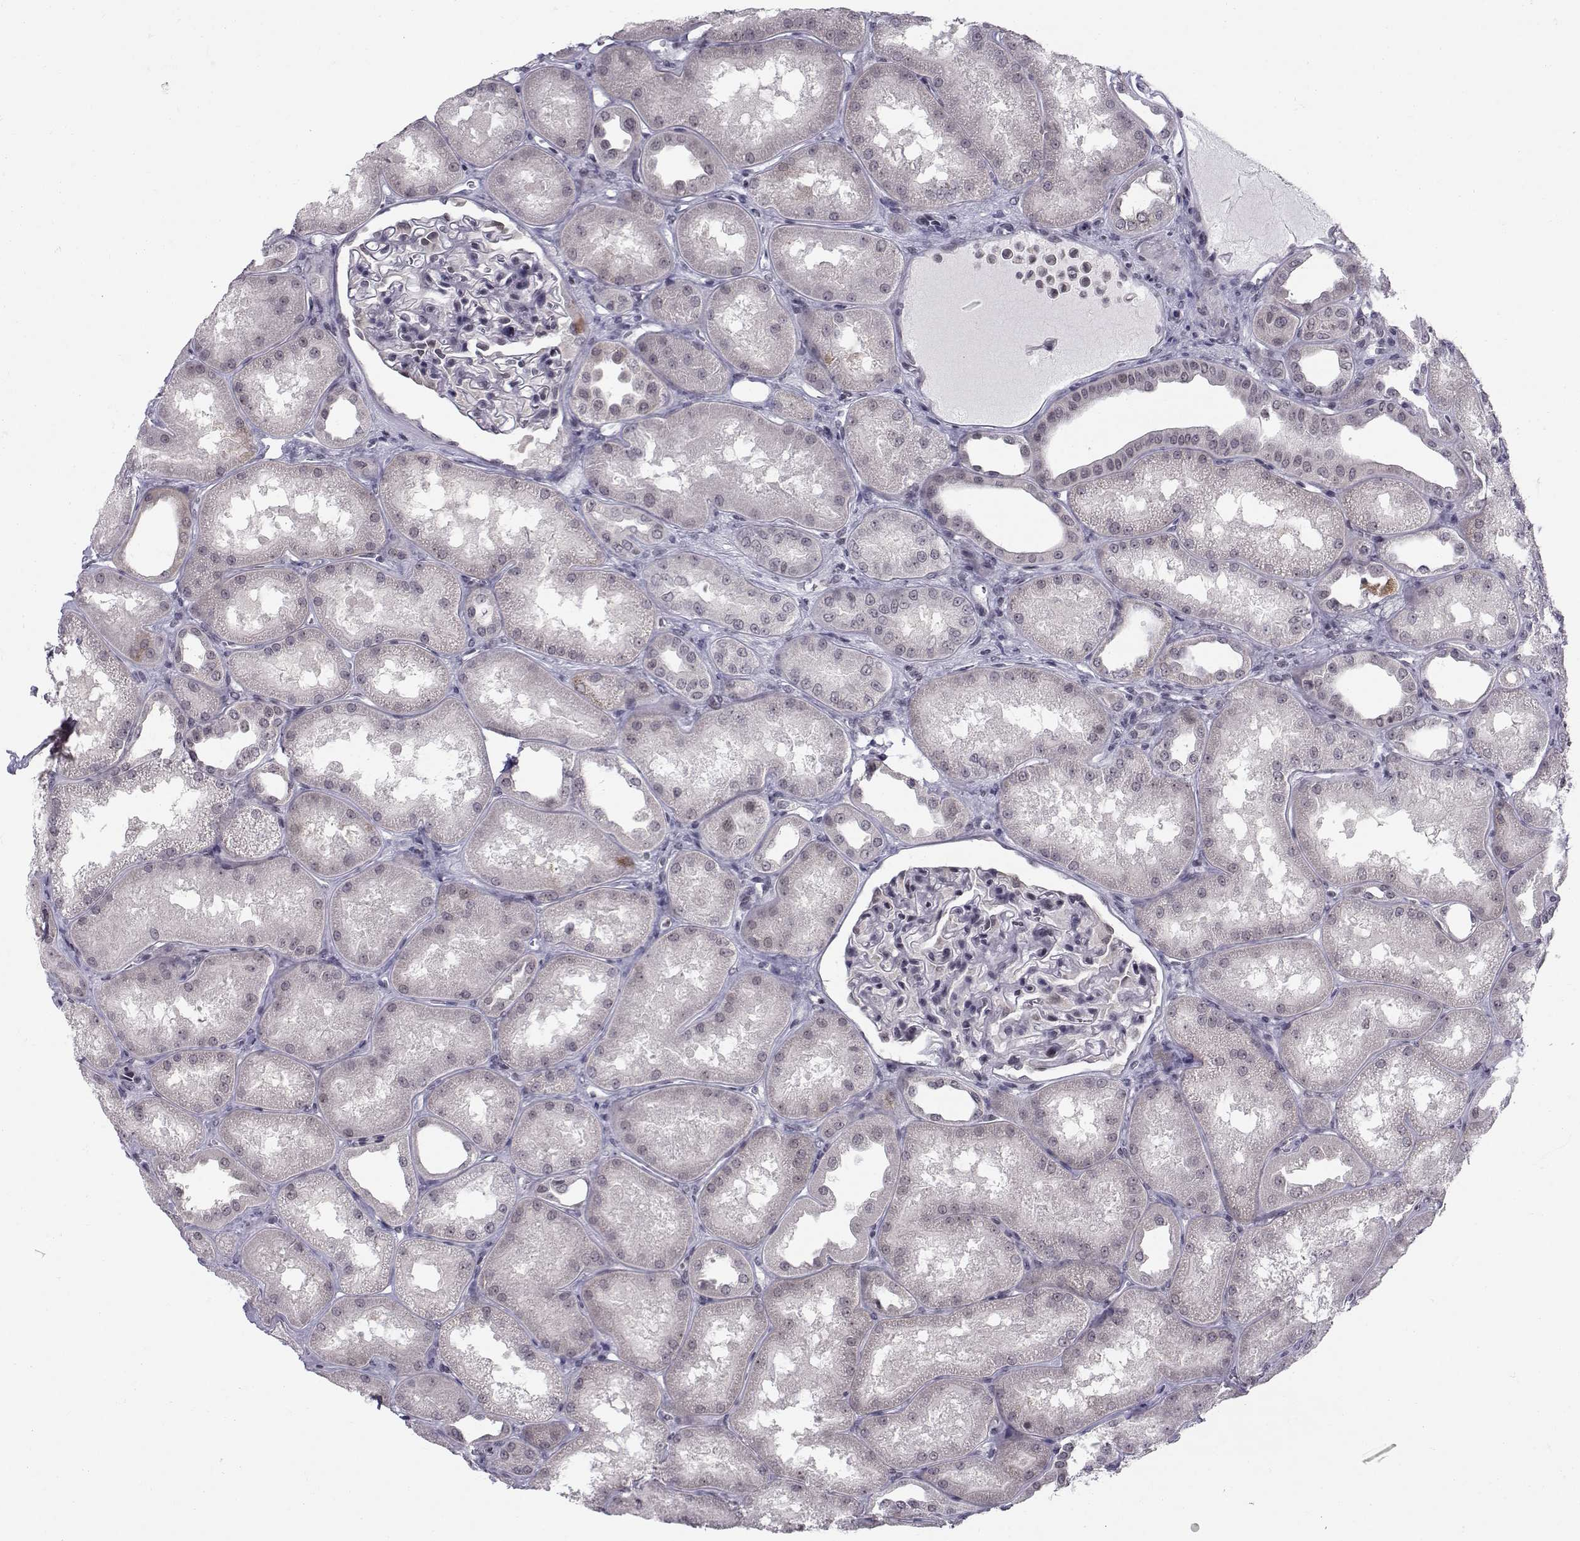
{"staining": {"intensity": "negative", "quantity": "none", "location": "none"}, "tissue": "kidney", "cell_type": "Cells in glomeruli", "image_type": "normal", "snomed": [{"axis": "morphology", "description": "Normal tissue, NOS"}, {"axis": "topography", "description": "Kidney"}], "caption": "The histopathology image reveals no significant staining in cells in glomeruli of kidney.", "gene": "MARCHF4", "patient": {"sex": "male", "age": 61}}